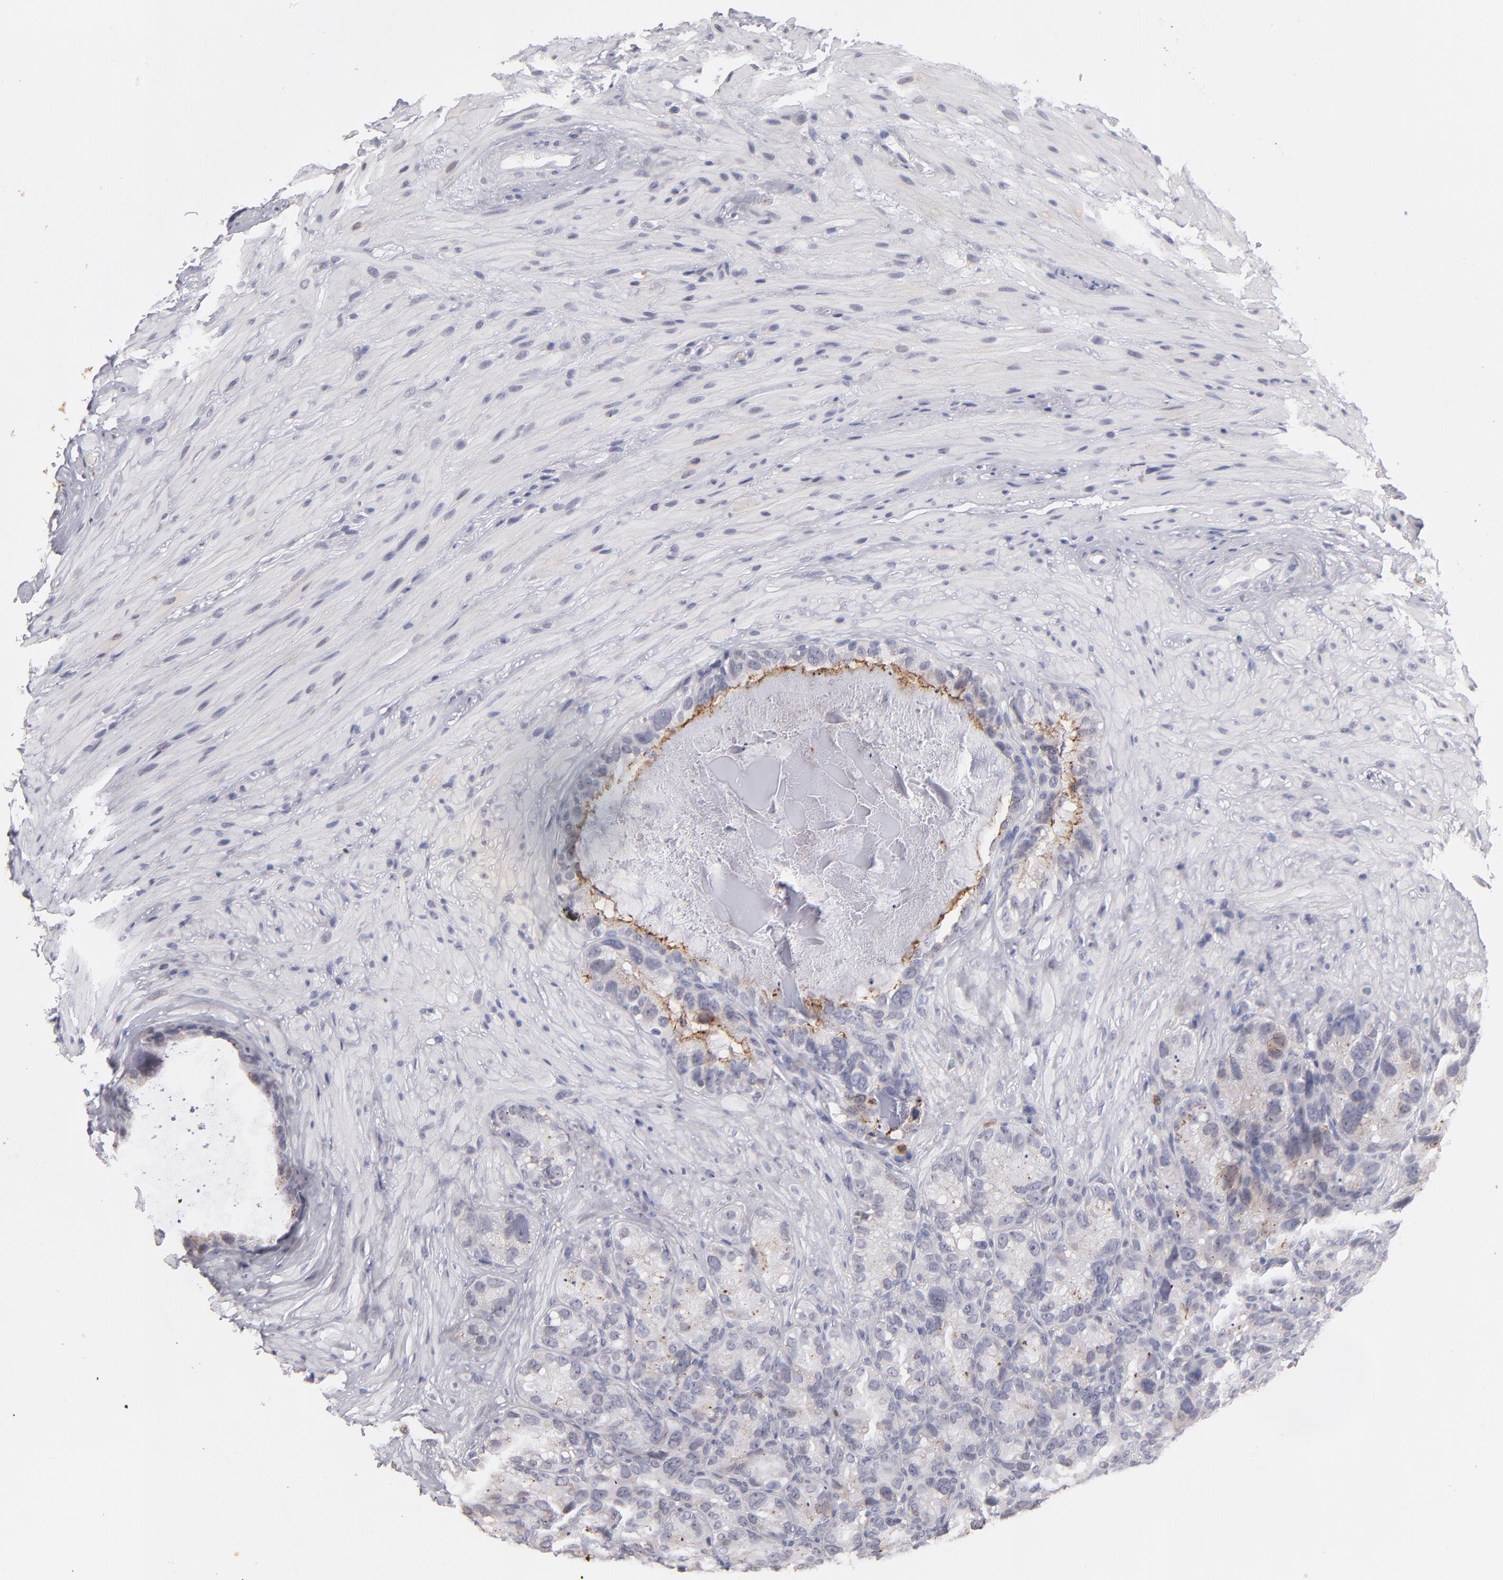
{"staining": {"intensity": "moderate", "quantity": "25%-75%", "location": "cytoplasmic/membranous"}, "tissue": "seminal vesicle", "cell_type": "Glandular cells", "image_type": "normal", "snomed": [{"axis": "morphology", "description": "Normal tissue, NOS"}, {"axis": "topography", "description": "Seminal veicle"}], "caption": "Immunohistochemical staining of unremarkable seminal vesicle shows 25%-75% levels of moderate cytoplasmic/membranous protein positivity in approximately 25%-75% of glandular cells. (DAB IHC with brightfield microscopy, high magnification).", "gene": "MGAM", "patient": {"sex": "male", "age": 63}}